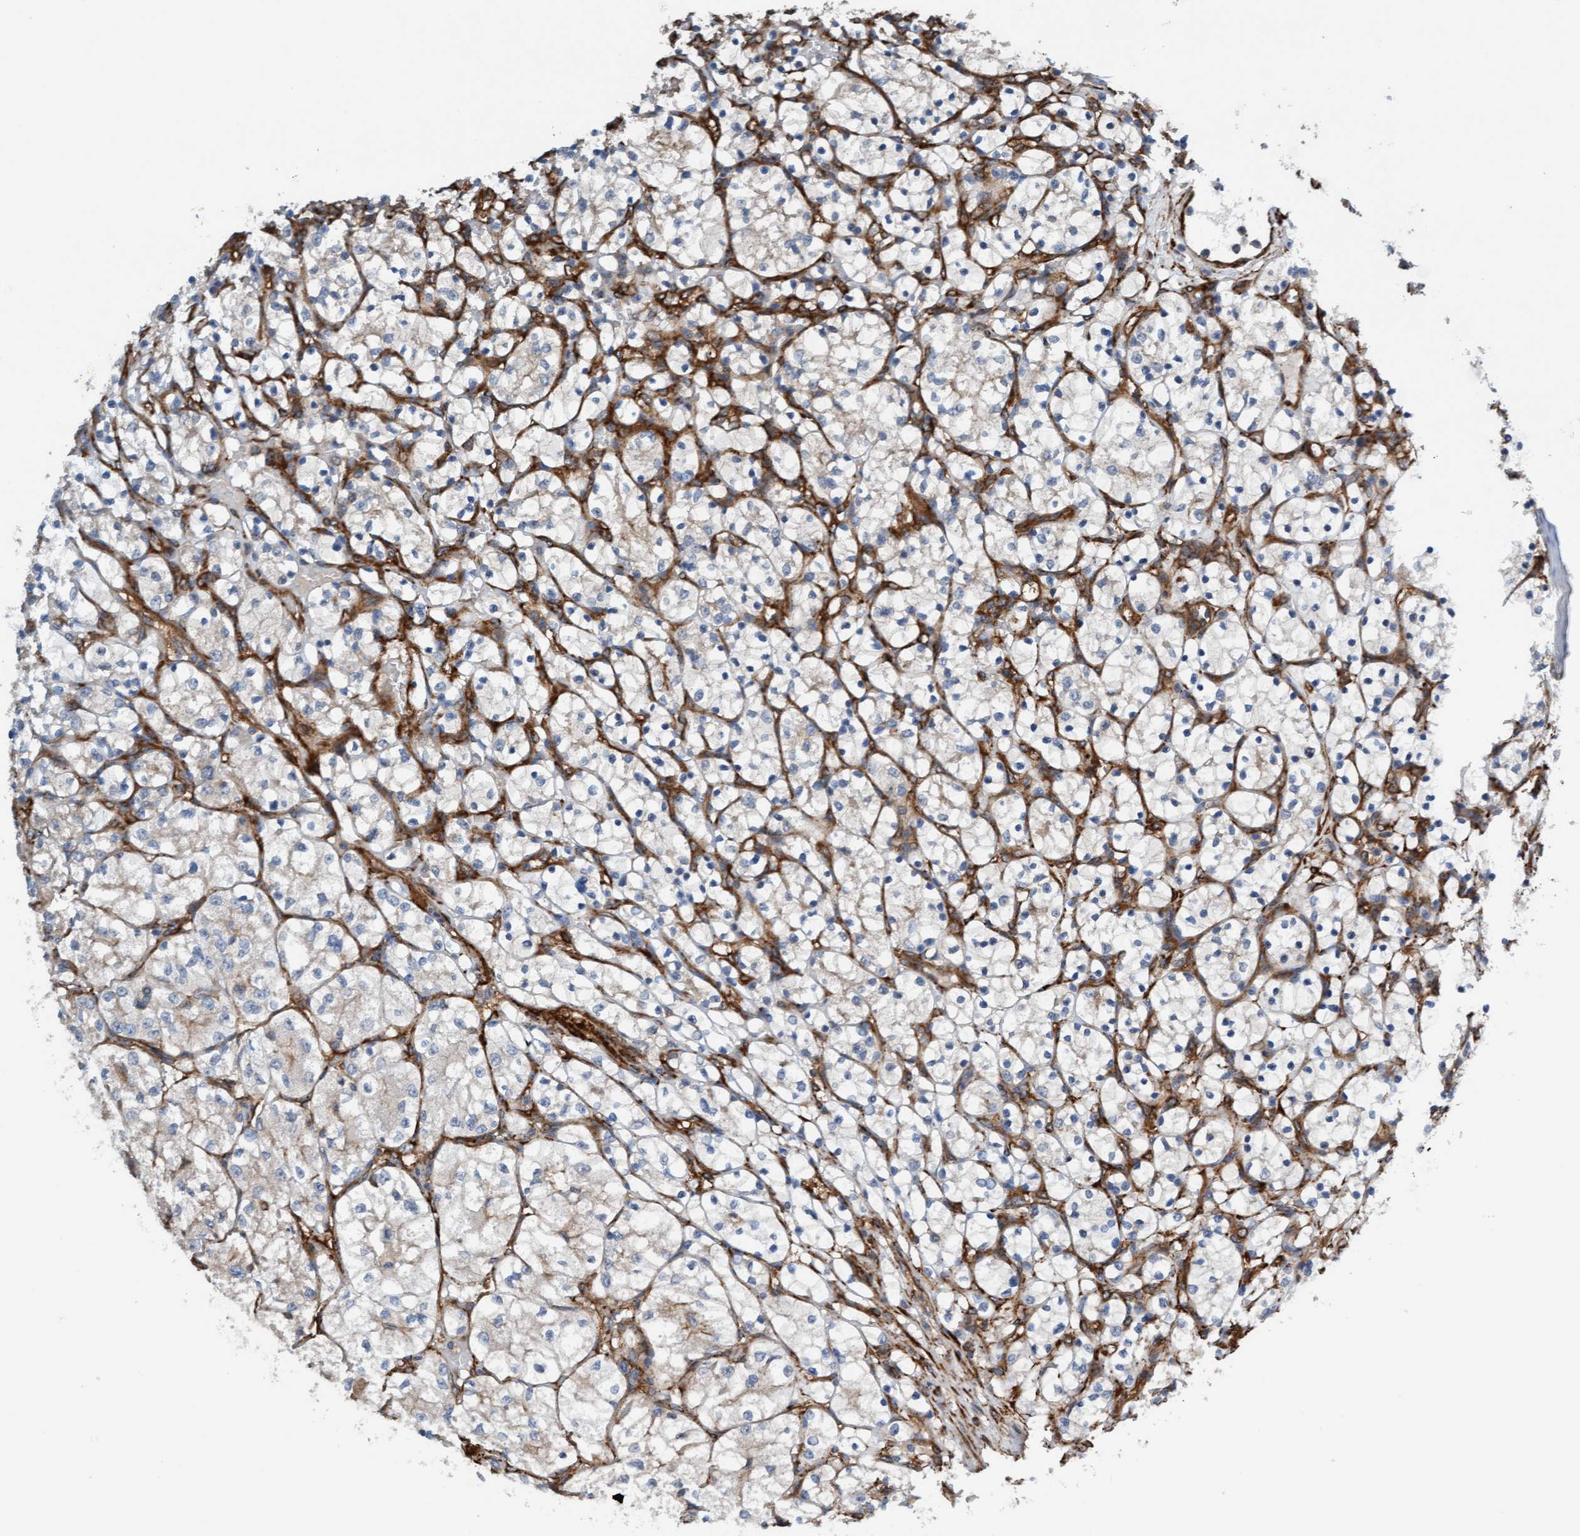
{"staining": {"intensity": "negative", "quantity": "none", "location": "none"}, "tissue": "renal cancer", "cell_type": "Tumor cells", "image_type": "cancer", "snomed": [{"axis": "morphology", "description": "Adenocarcinoma, NOS"}, {"axis": "topography", "description": "Kidney"}], "caption": "High power microscopy micrograph of an IHC image of adenocarcinoma (renal), revealing no significant expression in tumor cells. (Immunohistochemistry (ihc), brightfield microscopy, high magnification).", "gene": "FMNL3", "patient": {"sex": "female", "age": 69}}